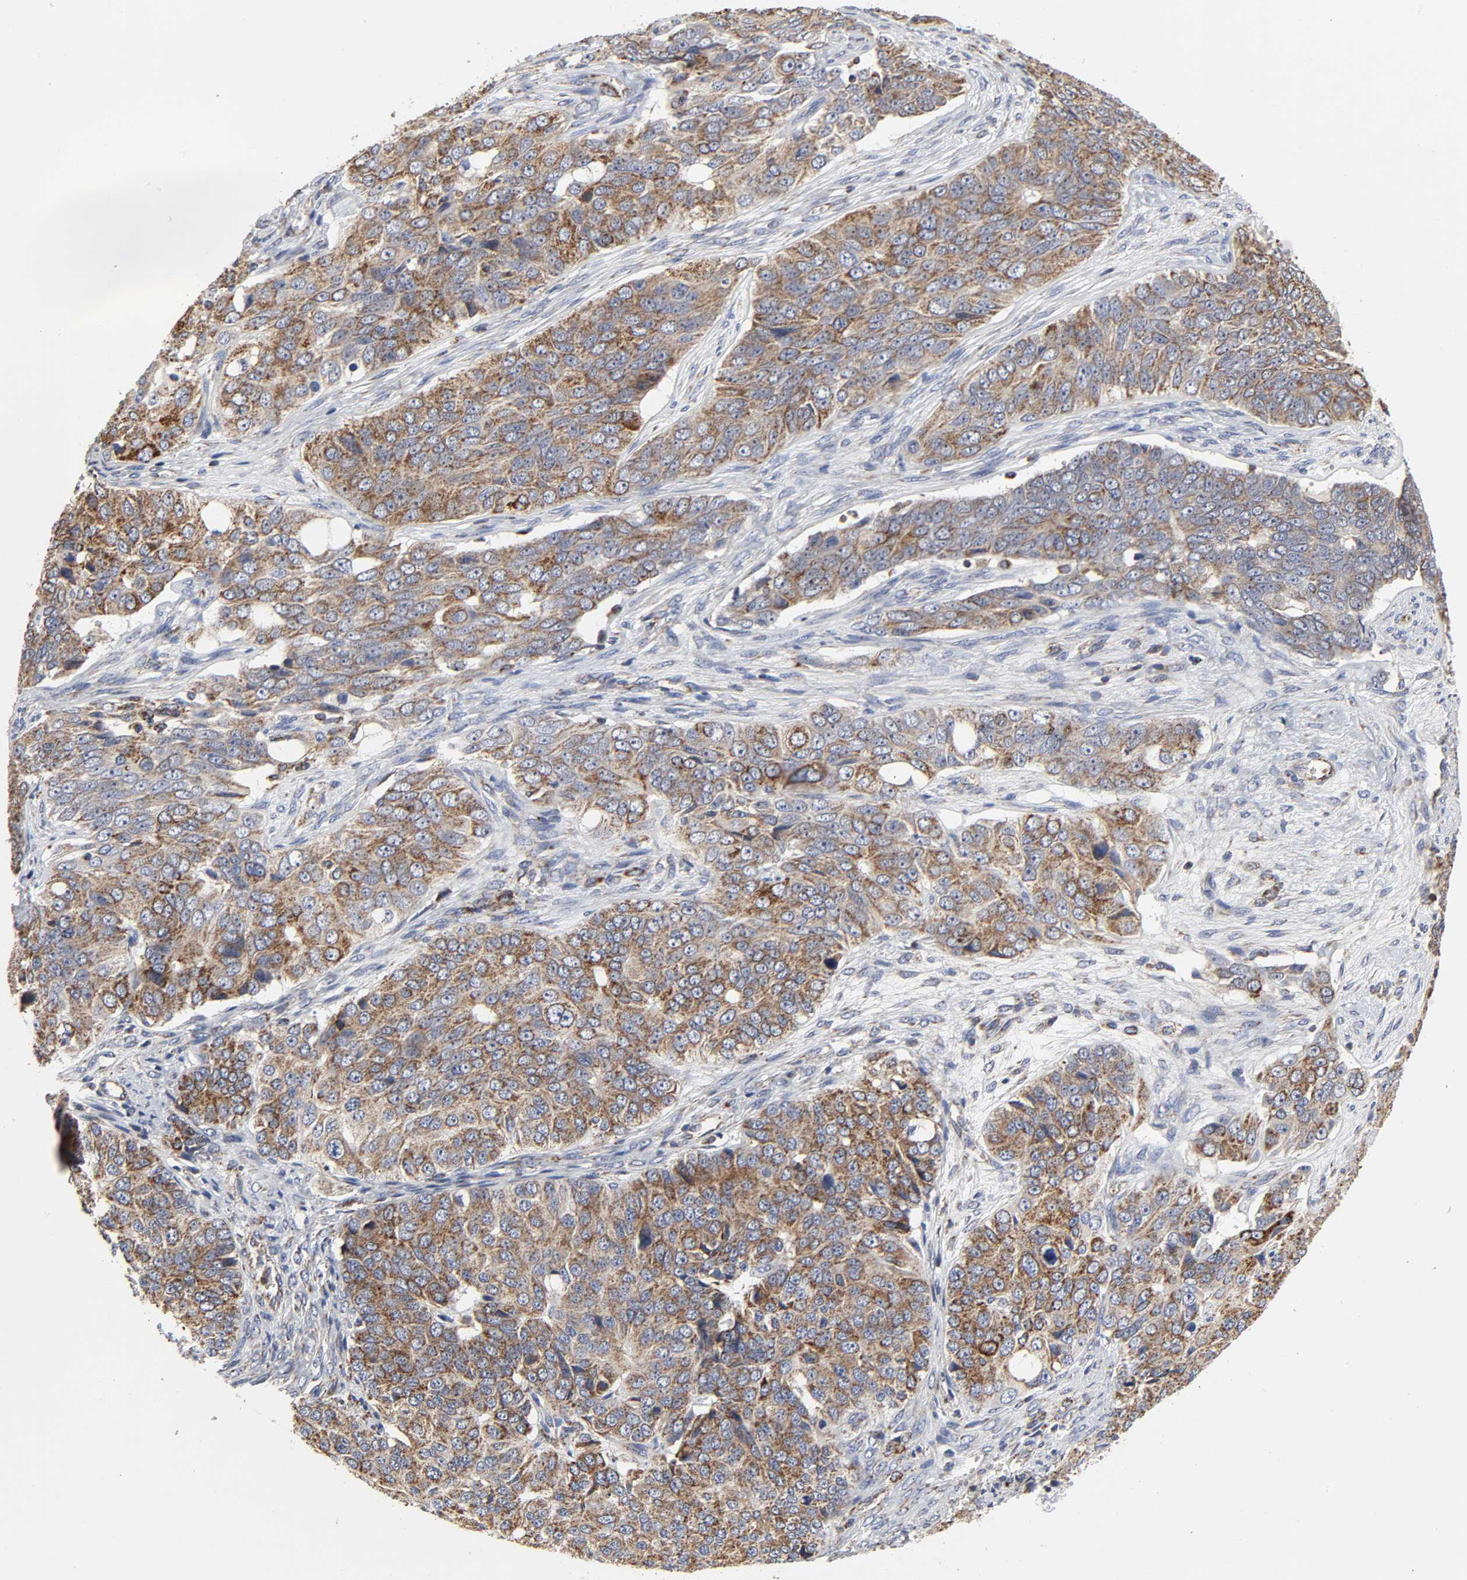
{"staining": {"intensity": "strong", "quantity": ">75%", "location": "cytoplasmic/membranous"}, "tissue": "ovarian cancer", "cell_type": "Tumor cells", "image_type": "cancer", "snomed": [{"axis": "morphology", "description": "Carcinoma, endometroid"}, {"axis": "topography", "description": "Ovary"}], "caption": "A high amount of strong cytoplasmic/membranous expression is present in about >75% of tumor cells in ovarian endometroid carcinoma tissue. (Brightfield microscopy of DAB IHC at high magnification).", "gene": "COX6B1", "patient": {"sex": "female", "age": 51}}